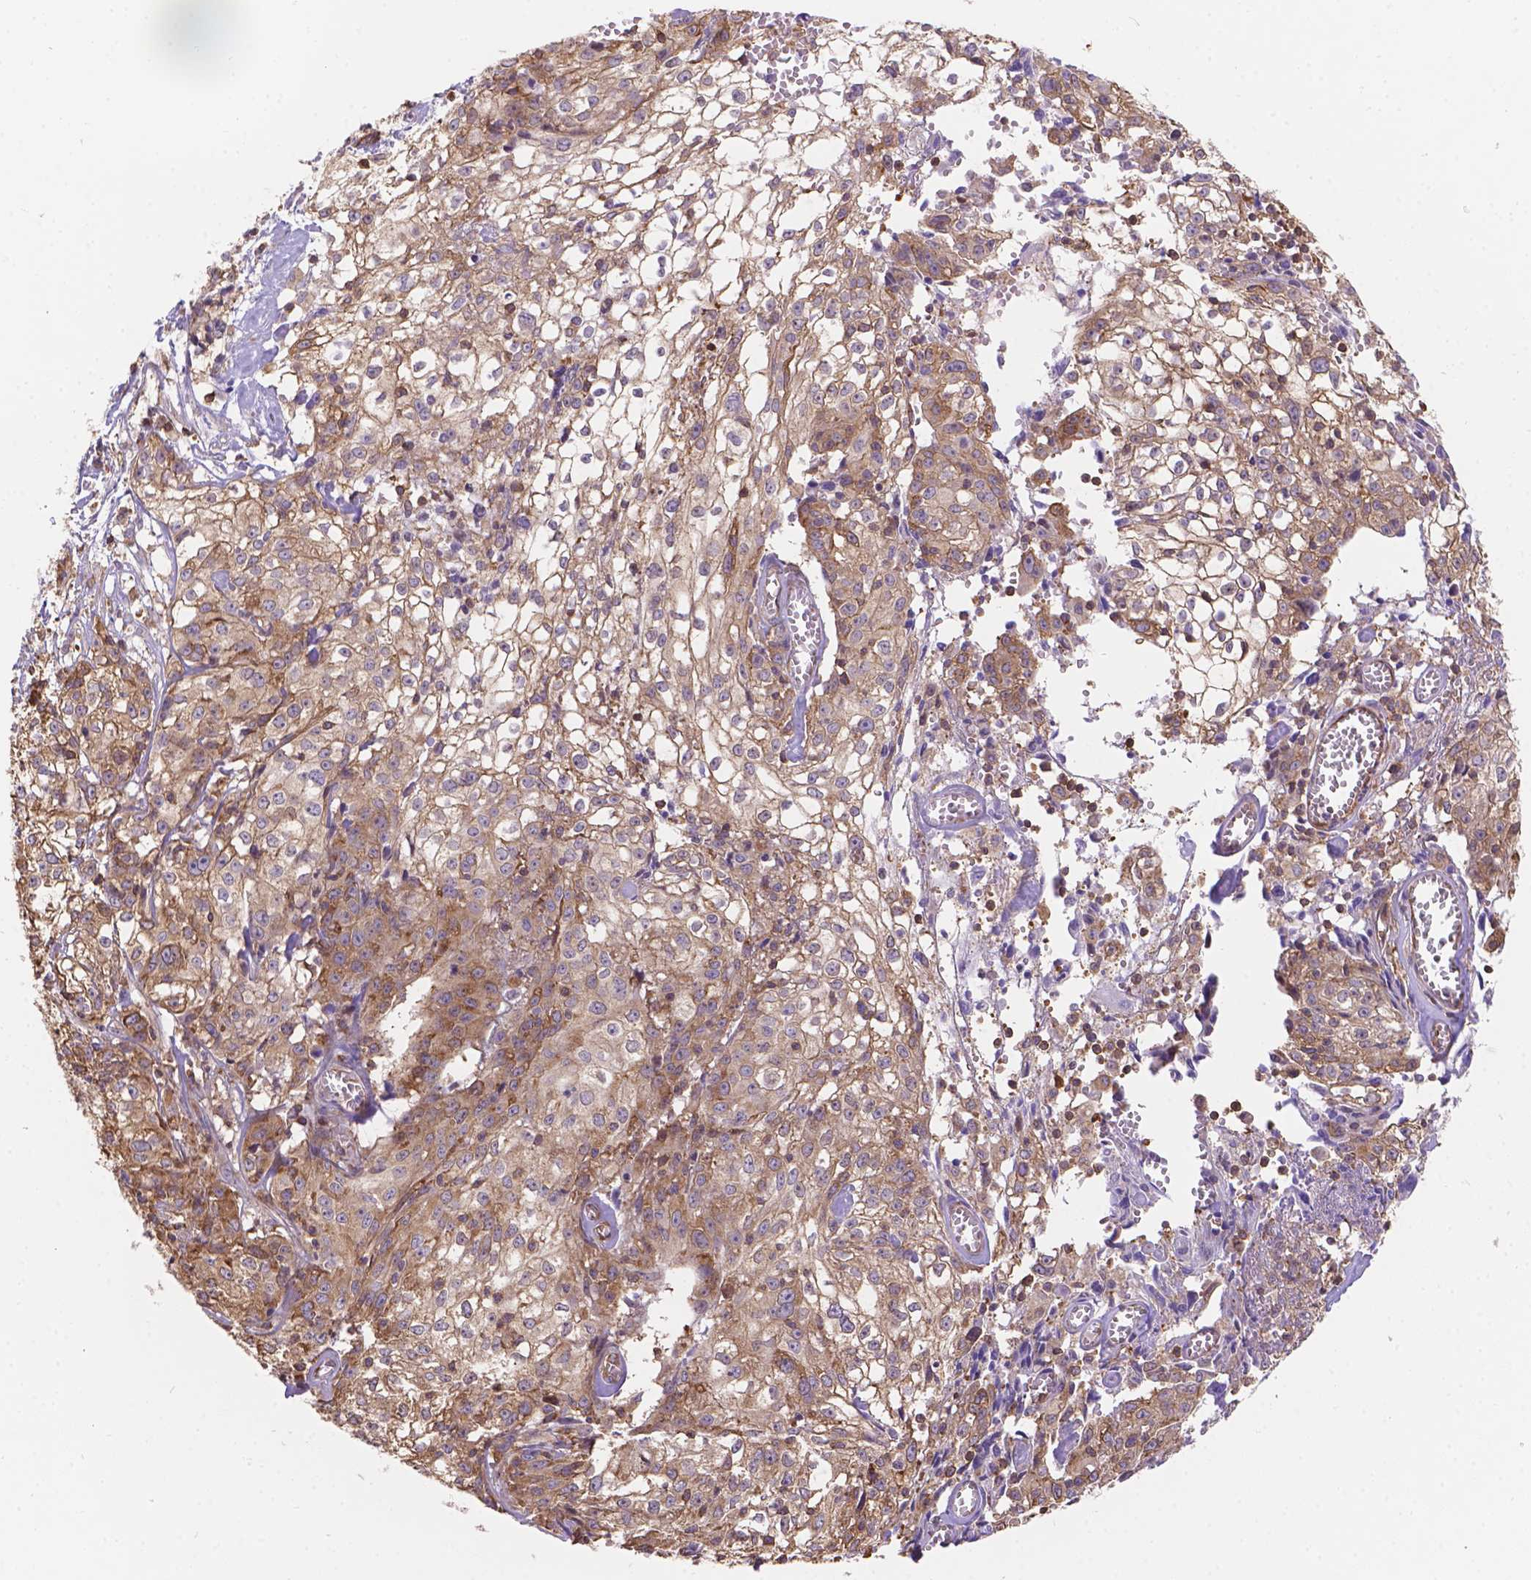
{"staining": {"intensity": "weak", "quantity": ">75%", "location": "cytoplasmic/membranous"}, "tissue": "cervical cancer", "cell_type": "Tumor cells", "image_type": "cancer", "snomed": [{"axis": "morphology", "description": "Squamous cell carcinoma, NOS"}, {"axis": "topography", "description": "Cervix"}], "caption": "Protein analysis of squamous cell carcinoma (cervical) tissue displays weak cytoplasmic/membranous positivity in about >75% of tumor cells. (Stains: DAB in brown, nuclei in blue, Microscopy: brightfield microscopy at high magnification).", "gene": "DMWD", "patient": {"sex": "female", "age": 85}}